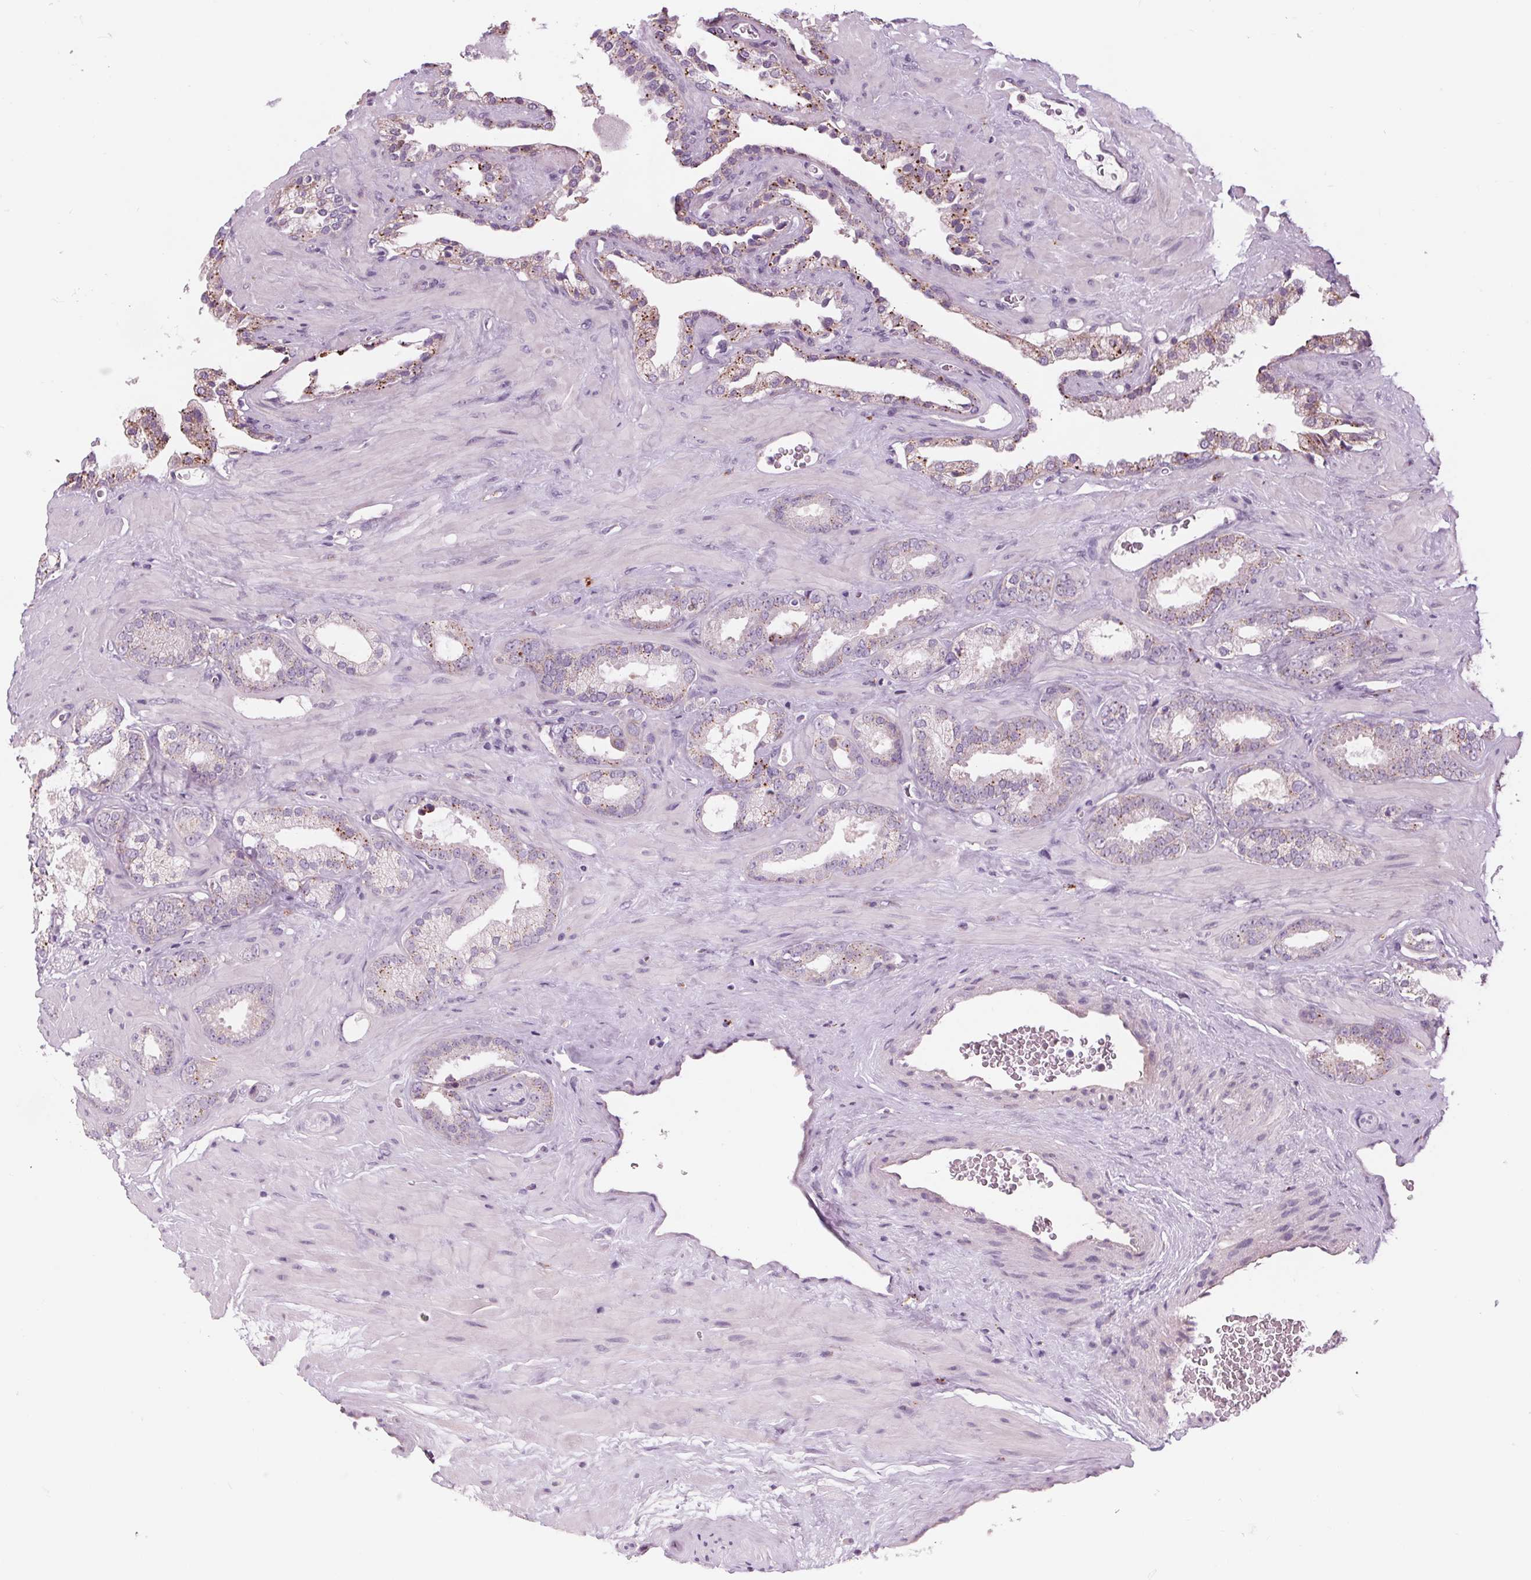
{"staining": {"intensity": "moderate", "quantity": "<25%", "location": "cytoplasmic/membranous"}, "tissue": "prostate cancer", "cell_type": "Tumor cells", "image_type": "cancer", "snomed": [{"axis": "morphology", "description": "Adenocarcinoma, Low grade"}, {"axis": "topography", "description": "Prostate"}], "caption": "A histopathology image of human prostate adenocarcinoma (low-grade) stained for a protein demonstrates moderate cytoplasmic/membranous brown staining in tumor cells. Using DAB (brown) and hematoxylin (blue) stains, captured at high magnification using brightfield microscopy.", "gene": "SAMD5", "patient": {"sex": "male", "age": 62}}